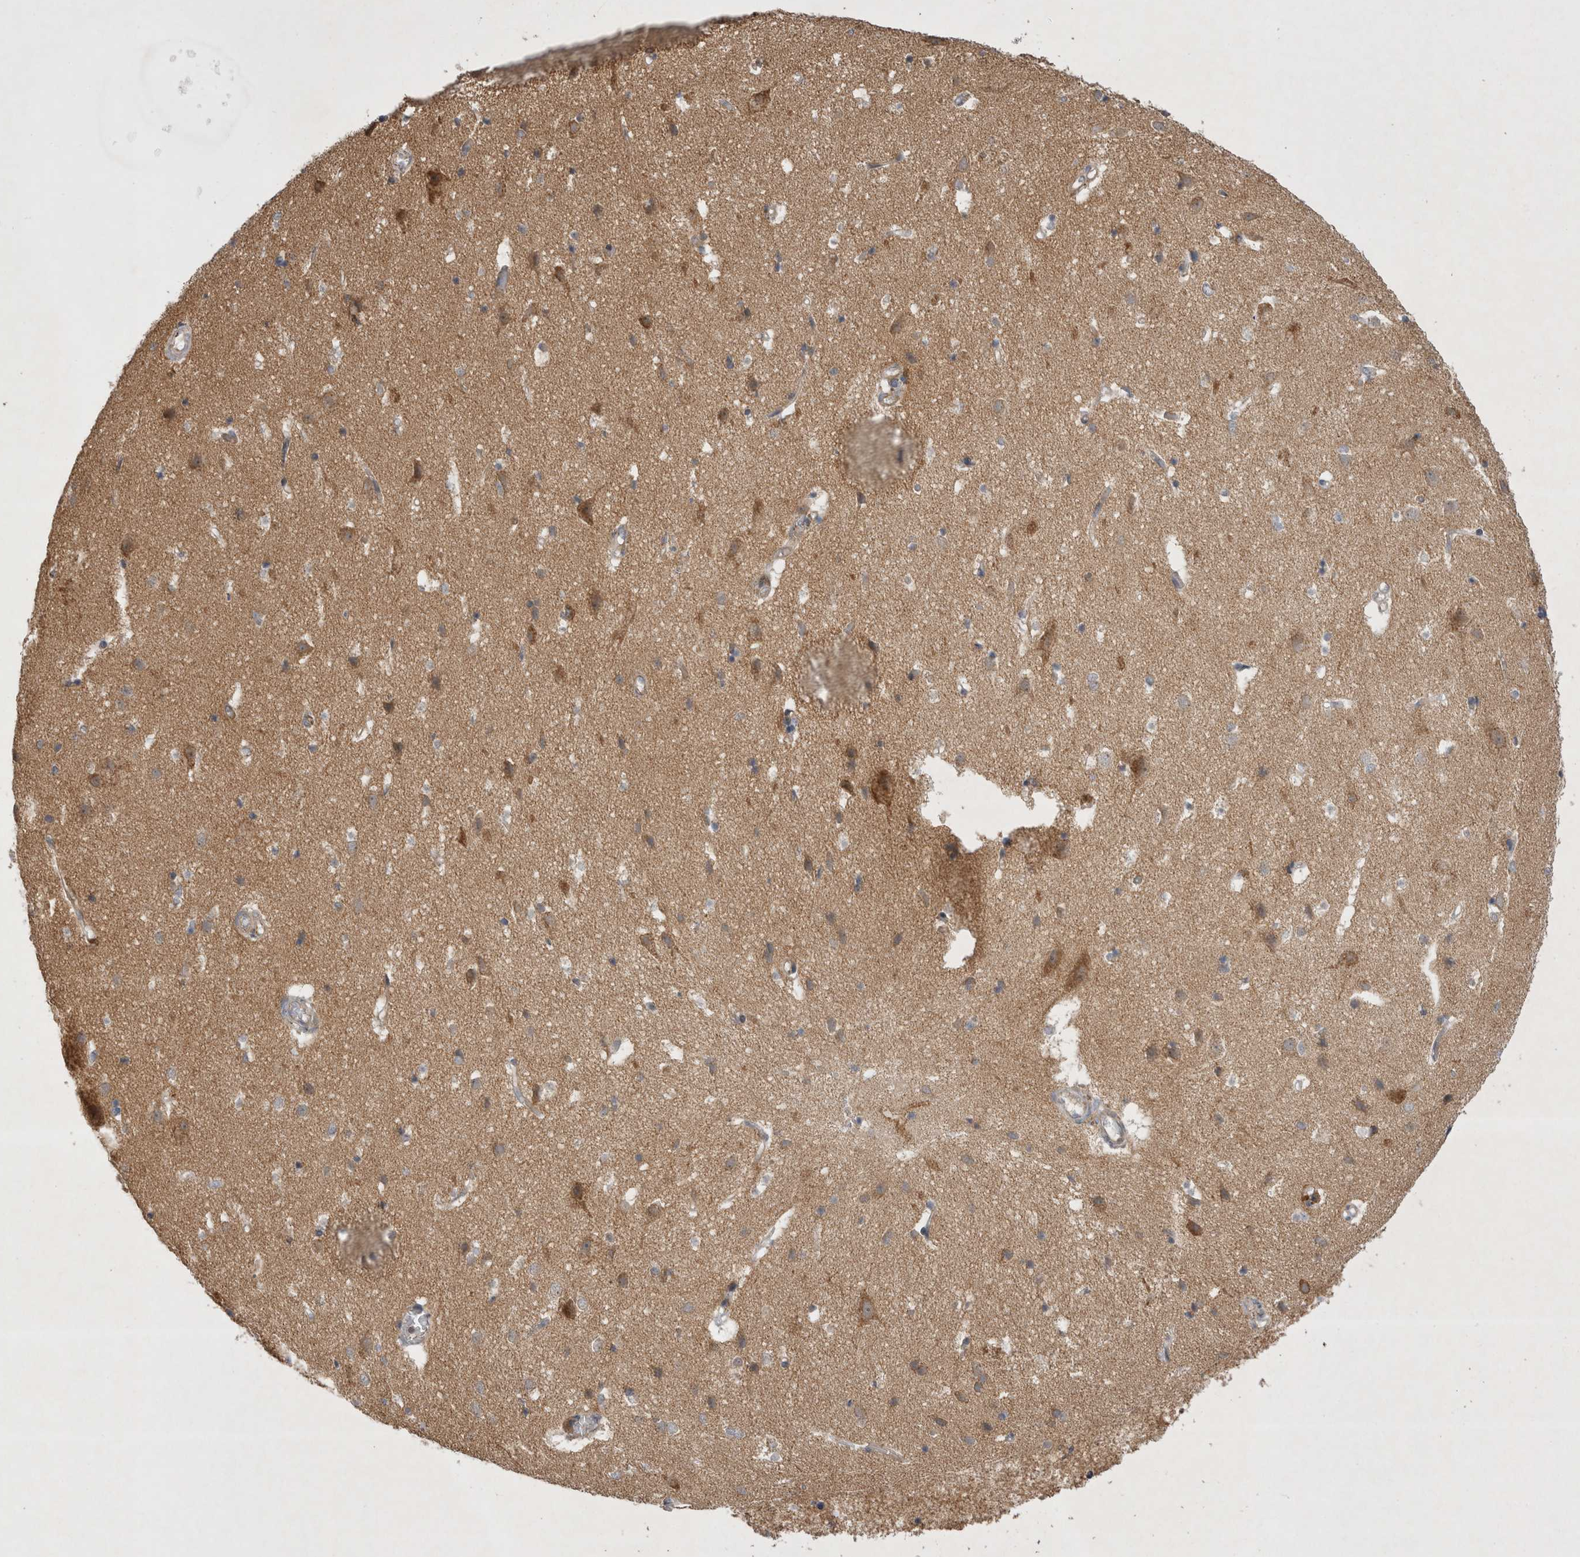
{"staining": {"intensity": "negative", "quantity": "none", "location": "none"}, "tissue": "cerebral cortex", "cell_type": "Endothelial cells", "image_type": "normal", "snomed": [{"axis": "morphology", "description": "Normal tissue, NOS"}, {"axis": "topography", "description": "Cerebral cortex"}], "caption": "The photomicrograph demonstrates no staining of endothelial cells in benign cerebral cortex. (Immunohistochemistry (ihc), brightfield microscopy, high magnification).", "gene": "TSPOAP1", "patient": {"sex": "male", "age": 54}}